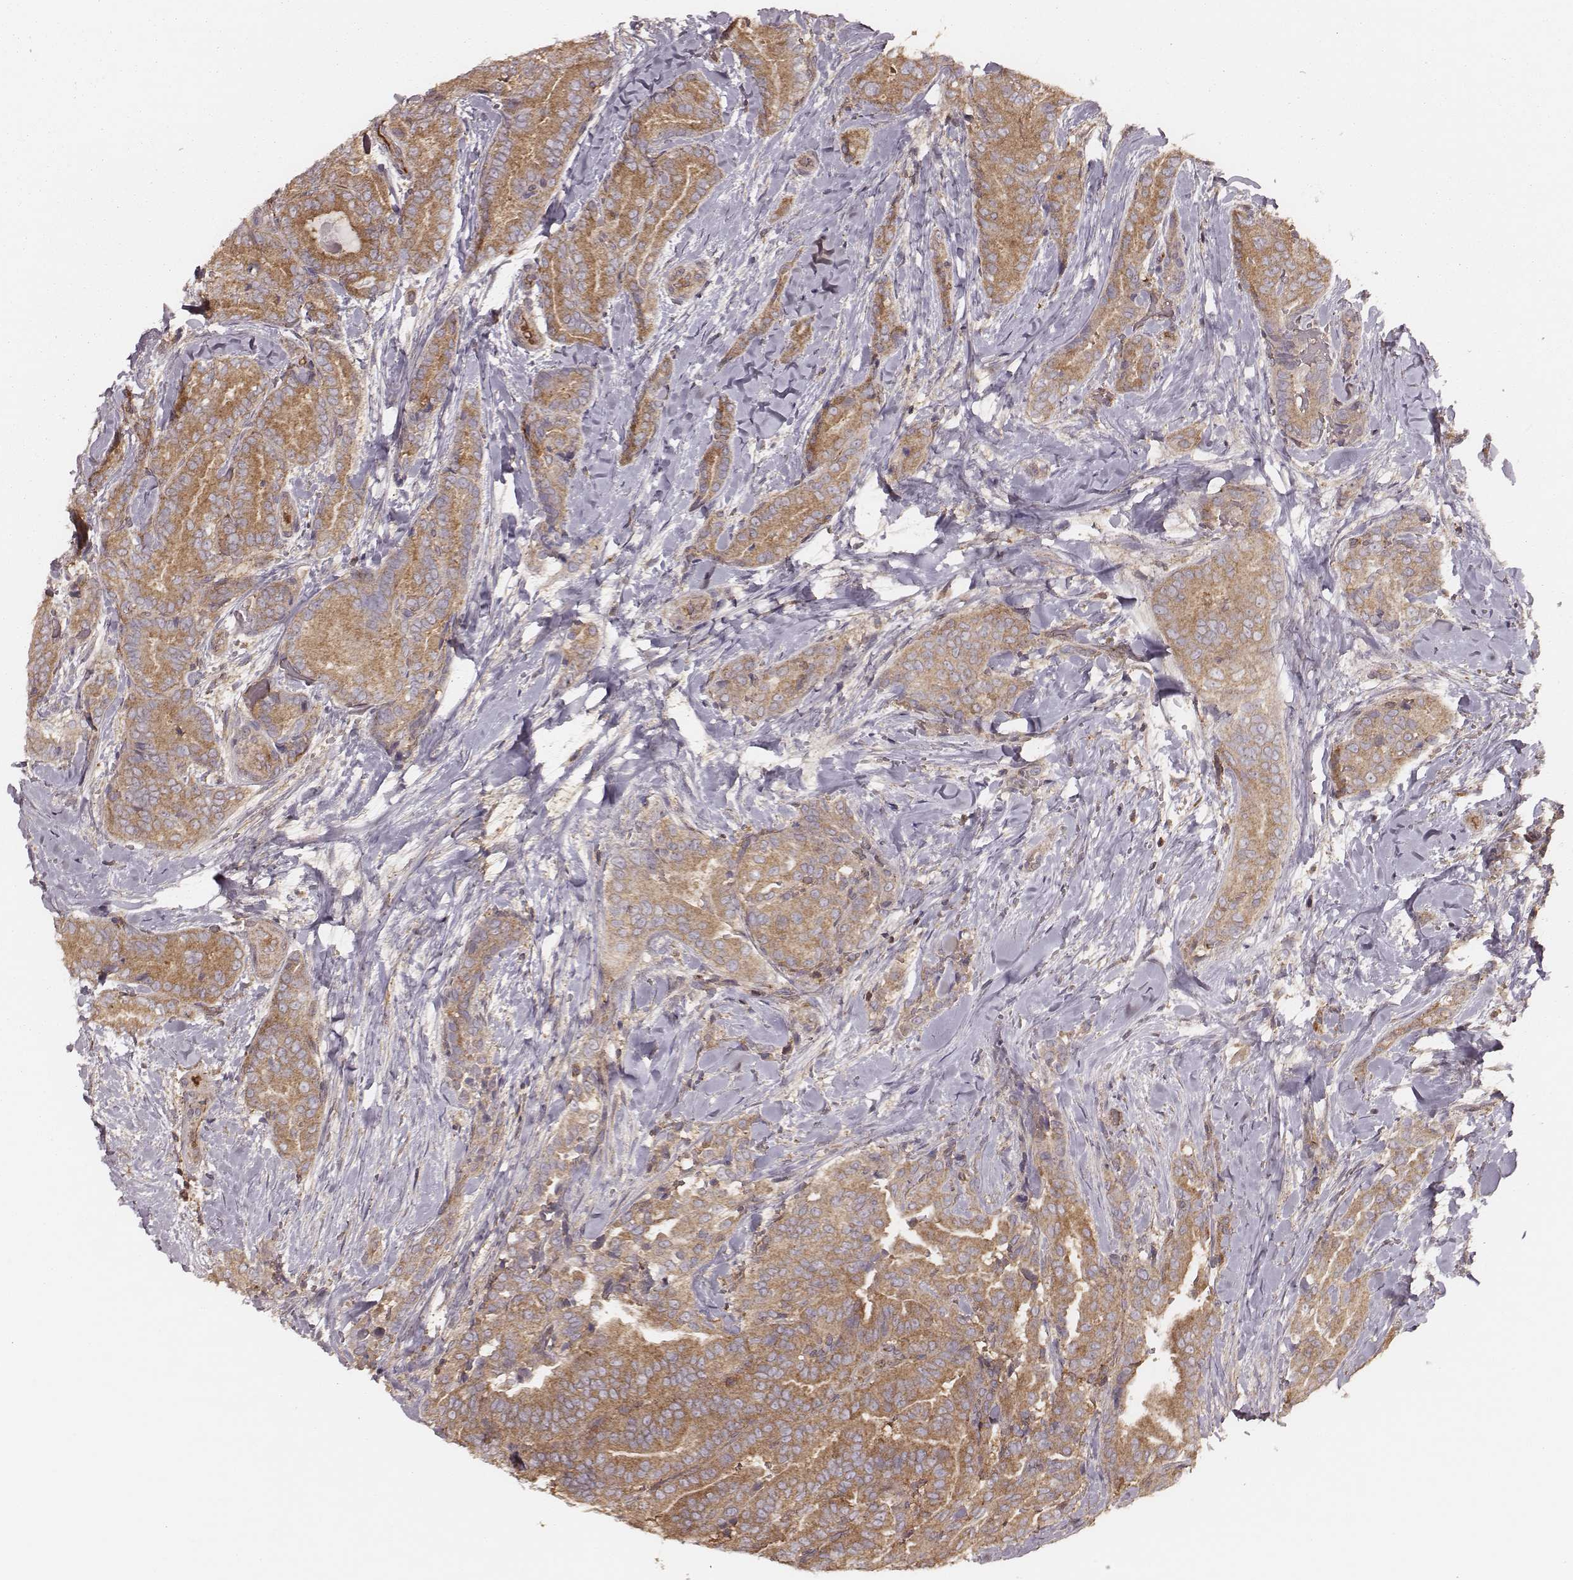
{"staining": {"intensity": "moderate", "quantity": ">75%", "location": "cytoplasmic/membranous"}, "tissue": "thyroid cancer", "cell_type": "Tumor cells", "image_type": "cancer", "snomed": [{"axis": "morphology", "description": "Papillary adenocarcinoma, NOS"}, {"axis": "topography", "description": "Thyroid gland"}], "caption": "Approximately >75% of tumor cells in human papillary adenocarcinoma (thyroid) demonstrate moderate cytoplasmic/membranous protein expression as visualized by brown immunohistochemical staining.", "gene": "CARS1", "patient": {"sex": "male", "age": 61}}